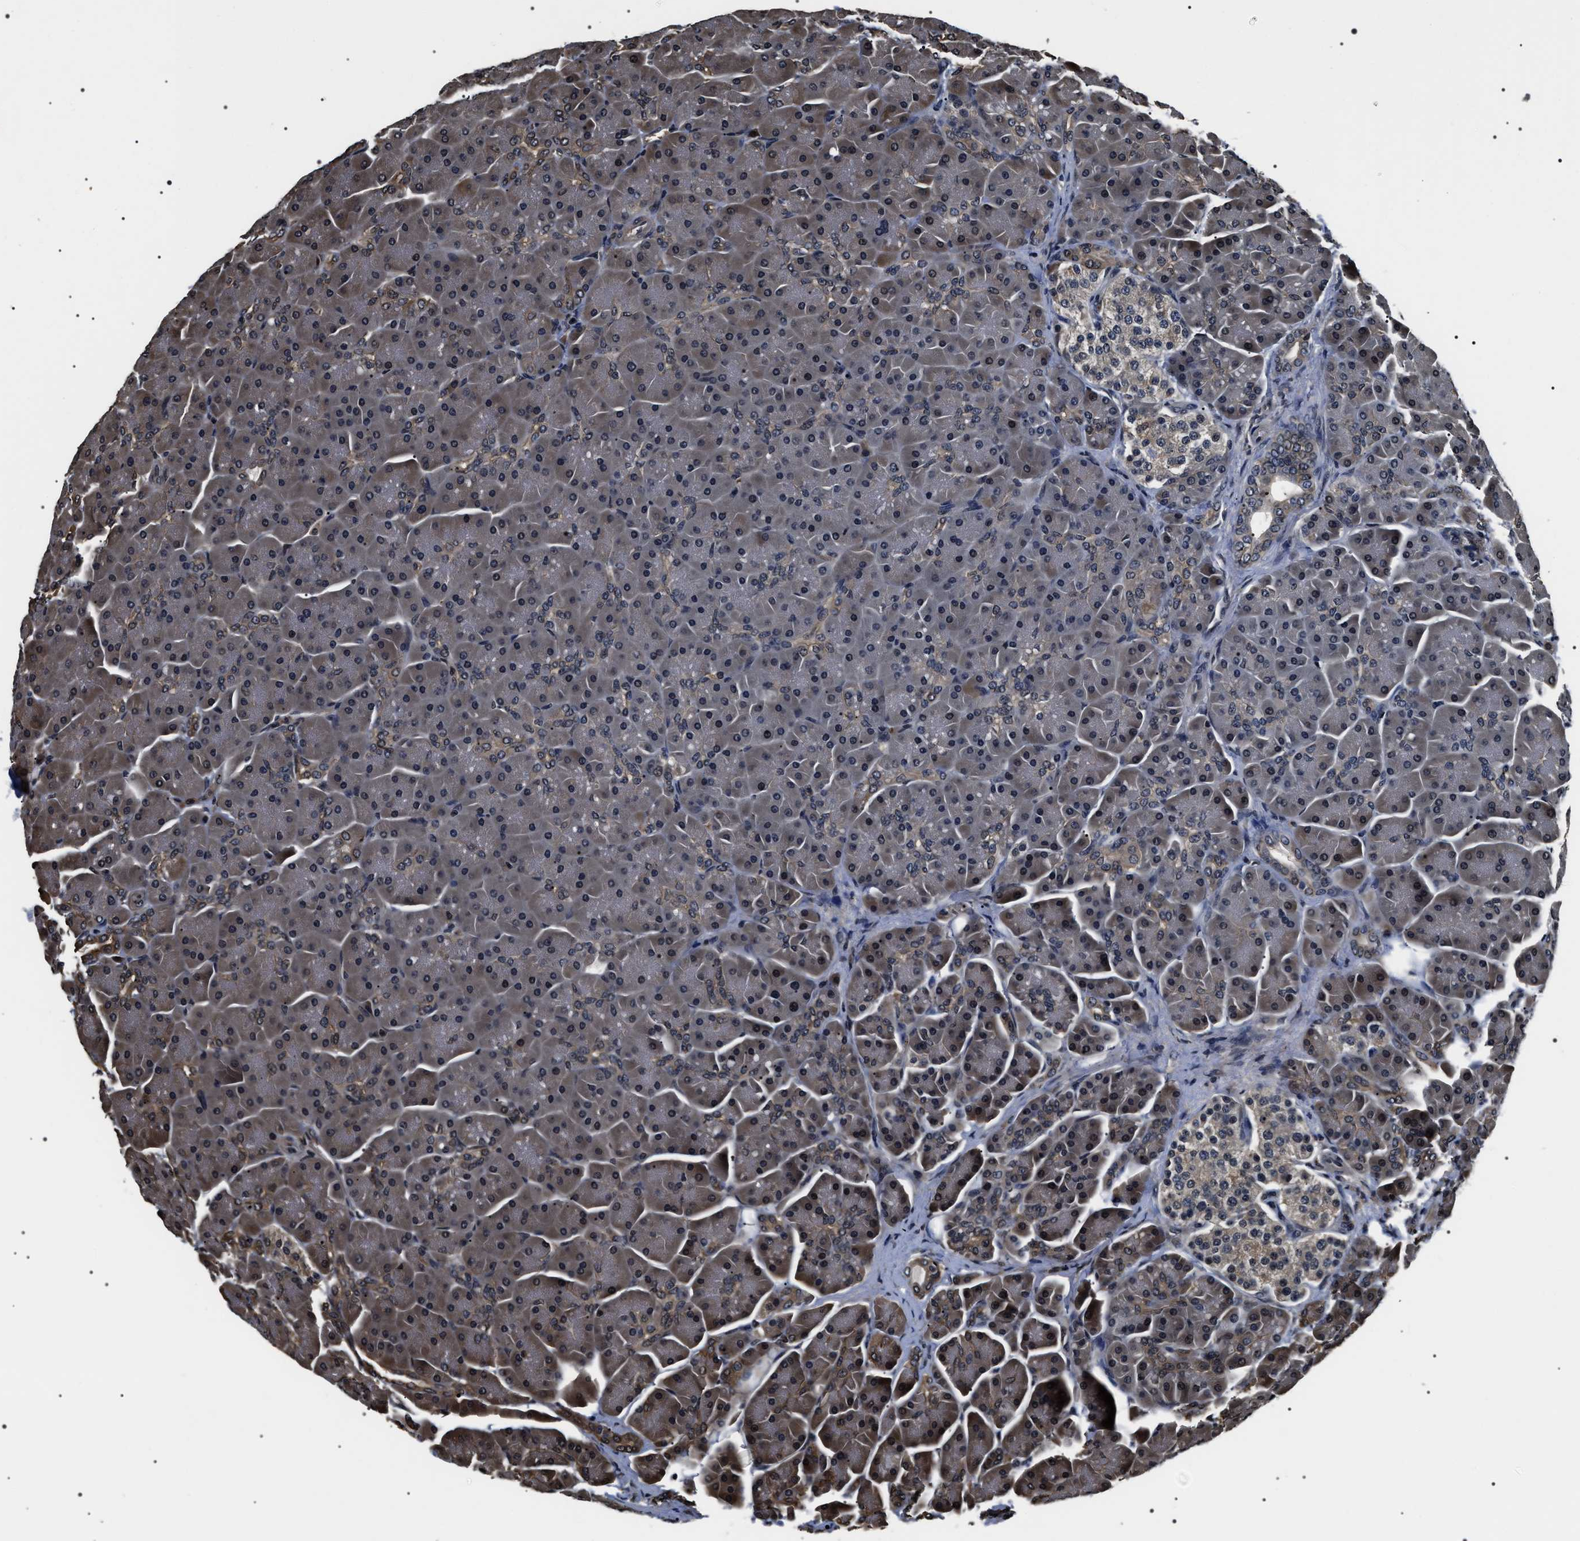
{"staining": {"intensity": "moderate", "quantity": "25%-75%", "location": "cytoplasmic/membranous,nuclear"}, "tissue": "pancreas", "cell_type": "Exocrine glandular cells", "image_type": "normal", "snomed": [{"axis": "morphology", "description": "Normal tissue, NOS"}, {"axis": "topography", "description": "Pancreas"}], "caption": "Protein staining of normal pancreas demonstrates moderate cytoplasmic/membranous,nuclear positivity in approximately 25%-75% of exocrine glandular cells.", "gene": "ARHGAP22", "patient": {"sex": "male", "age": 66}}